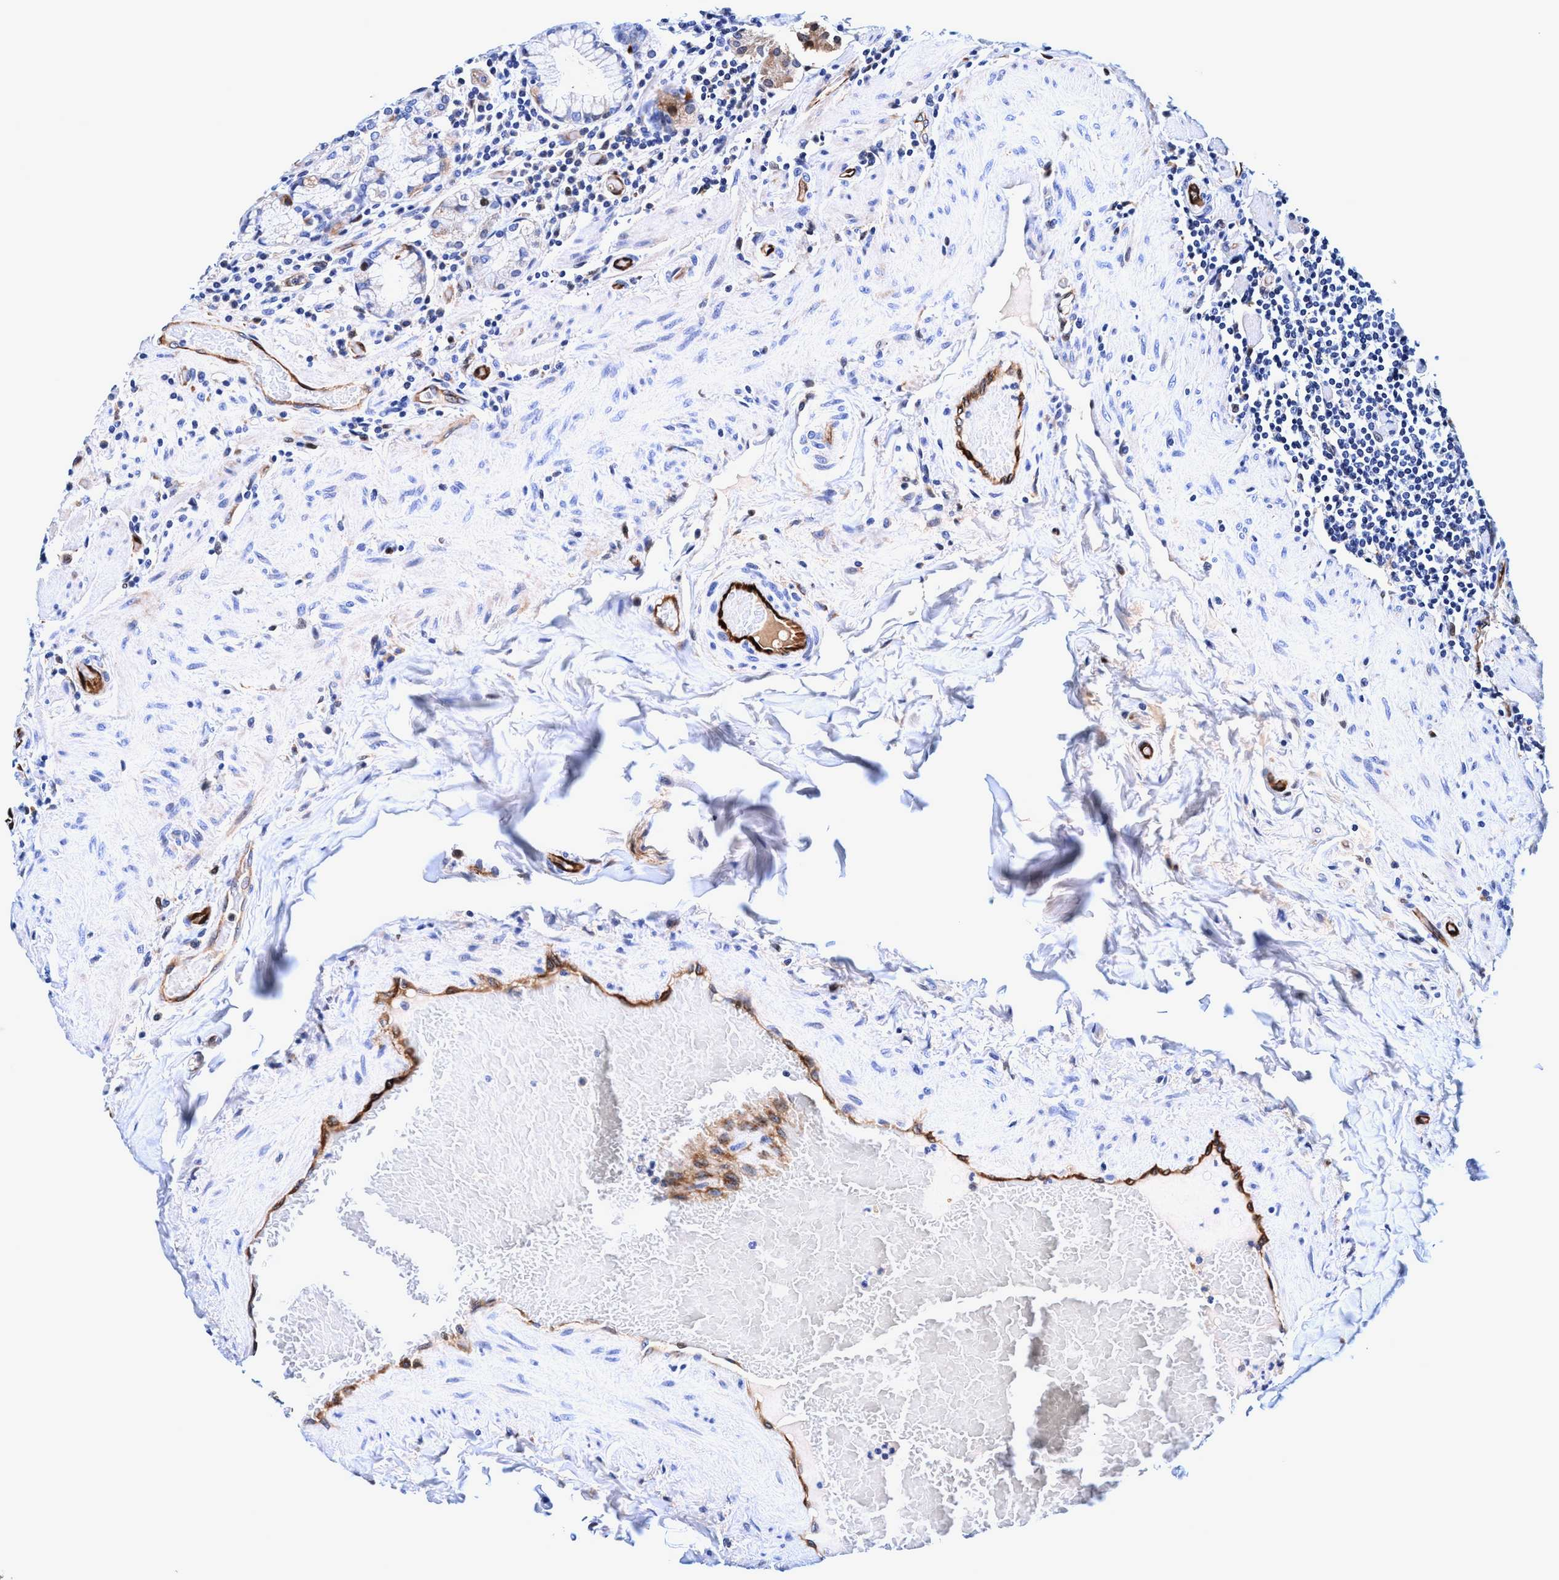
{"staining": {"intensity": "weak", "quantity": "25%-75%", "location": "cytoplasmic/membranous"}, "tissue": "stomach", "cell_type": "Glandular cells", "image_type": "normal", "snomed": [{"axis": "morphology", "description": "Normal tissue, NOS"}, {"axis": "topography", "description": "Stomach, lower"}], "caption": "Immunohistochemistry (IHC) photomicrograph of benign human stomach stained for a protein (brown), which demonstrates low levels of weak cytoplasmic/membranous expression in approximately 25%-75% of glandular cells.", "gene": "UBALD2", "patient": {"sex": "female", "age": 76}}